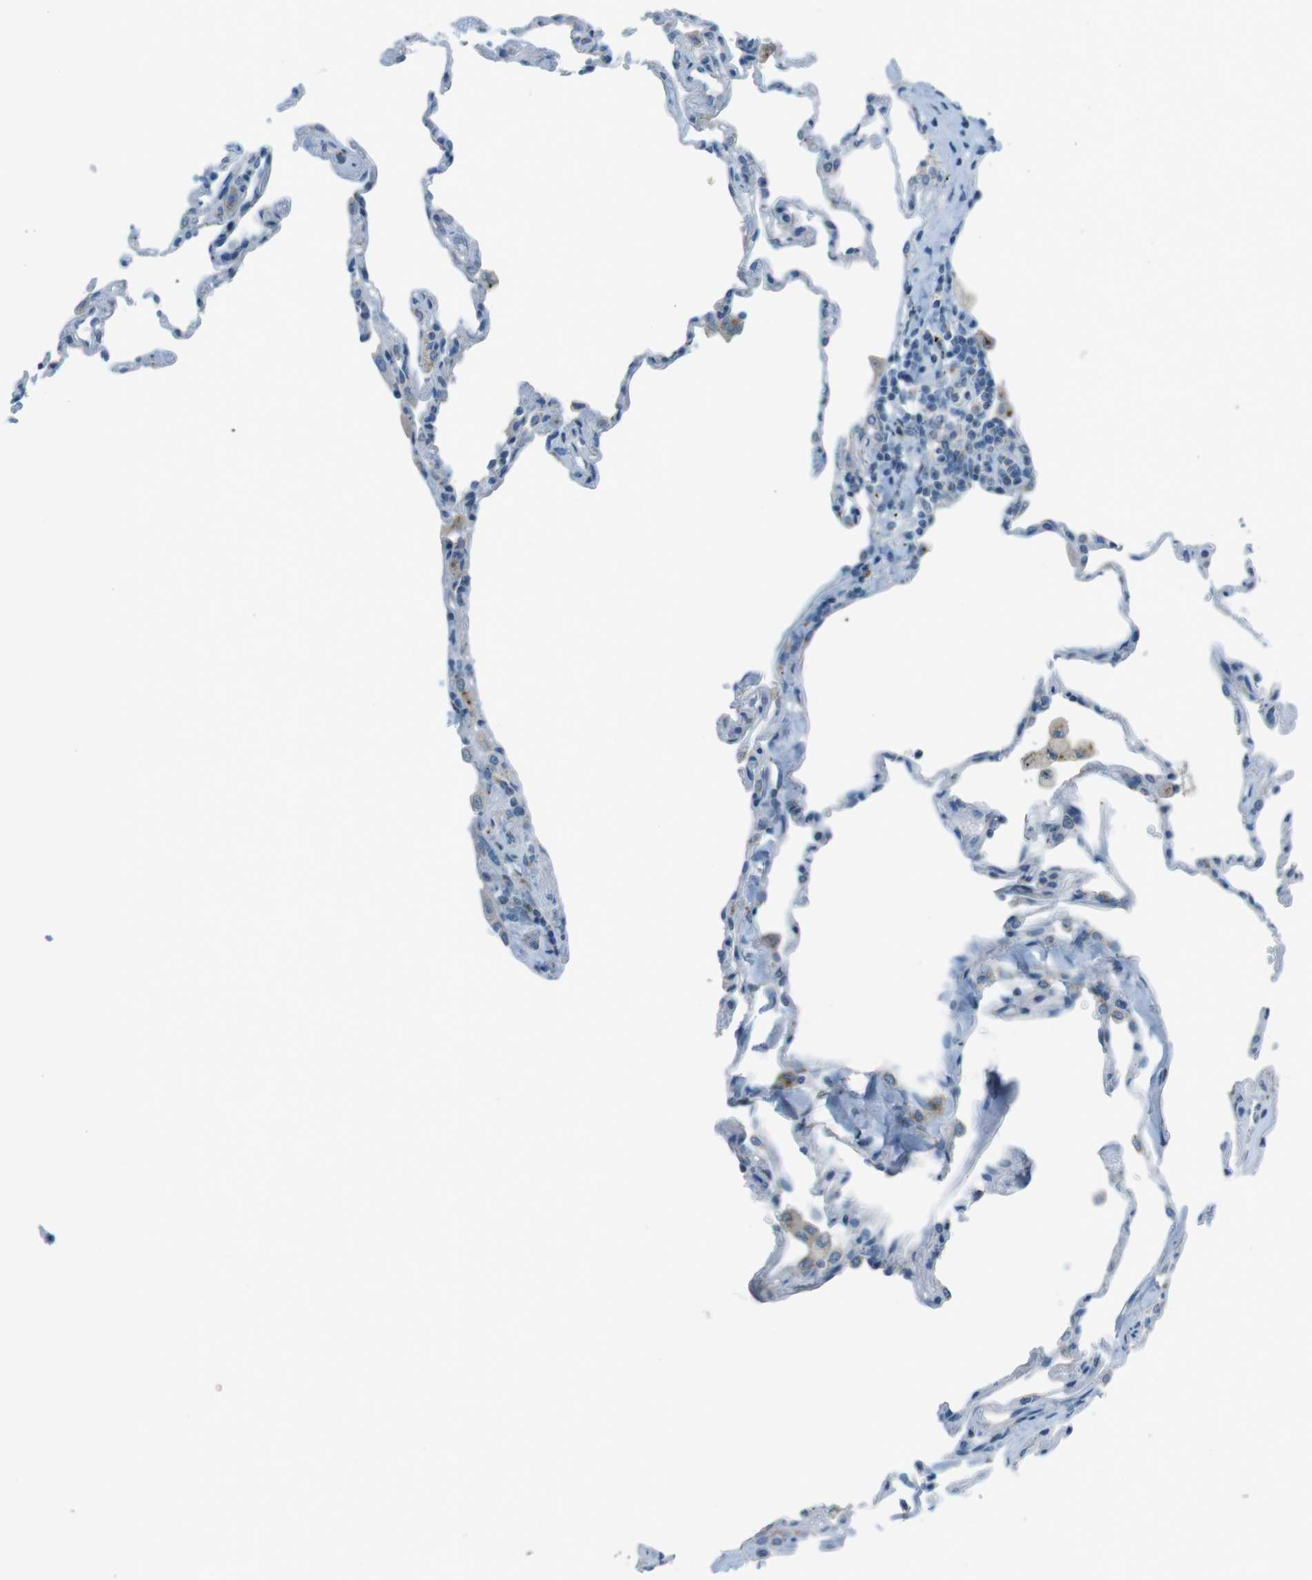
{"staining": {"intensity": "negative", "quantity": "none", "location": "none"}, "tissue": "lung", "cell_type": "Alveolar cells", "image_type": "normal", "snomed": [{"axis": "morphology", "description": "Normal tissue, NOS"}, {"axis": "topography", "description": "Lung"}], "caption": "DAB immunohistochemical staining of unremarkable human lung shows no significant staining in alveolar cells.", "gene": "TXNDC15", "patient": {"sex": "male", "age": 59}}